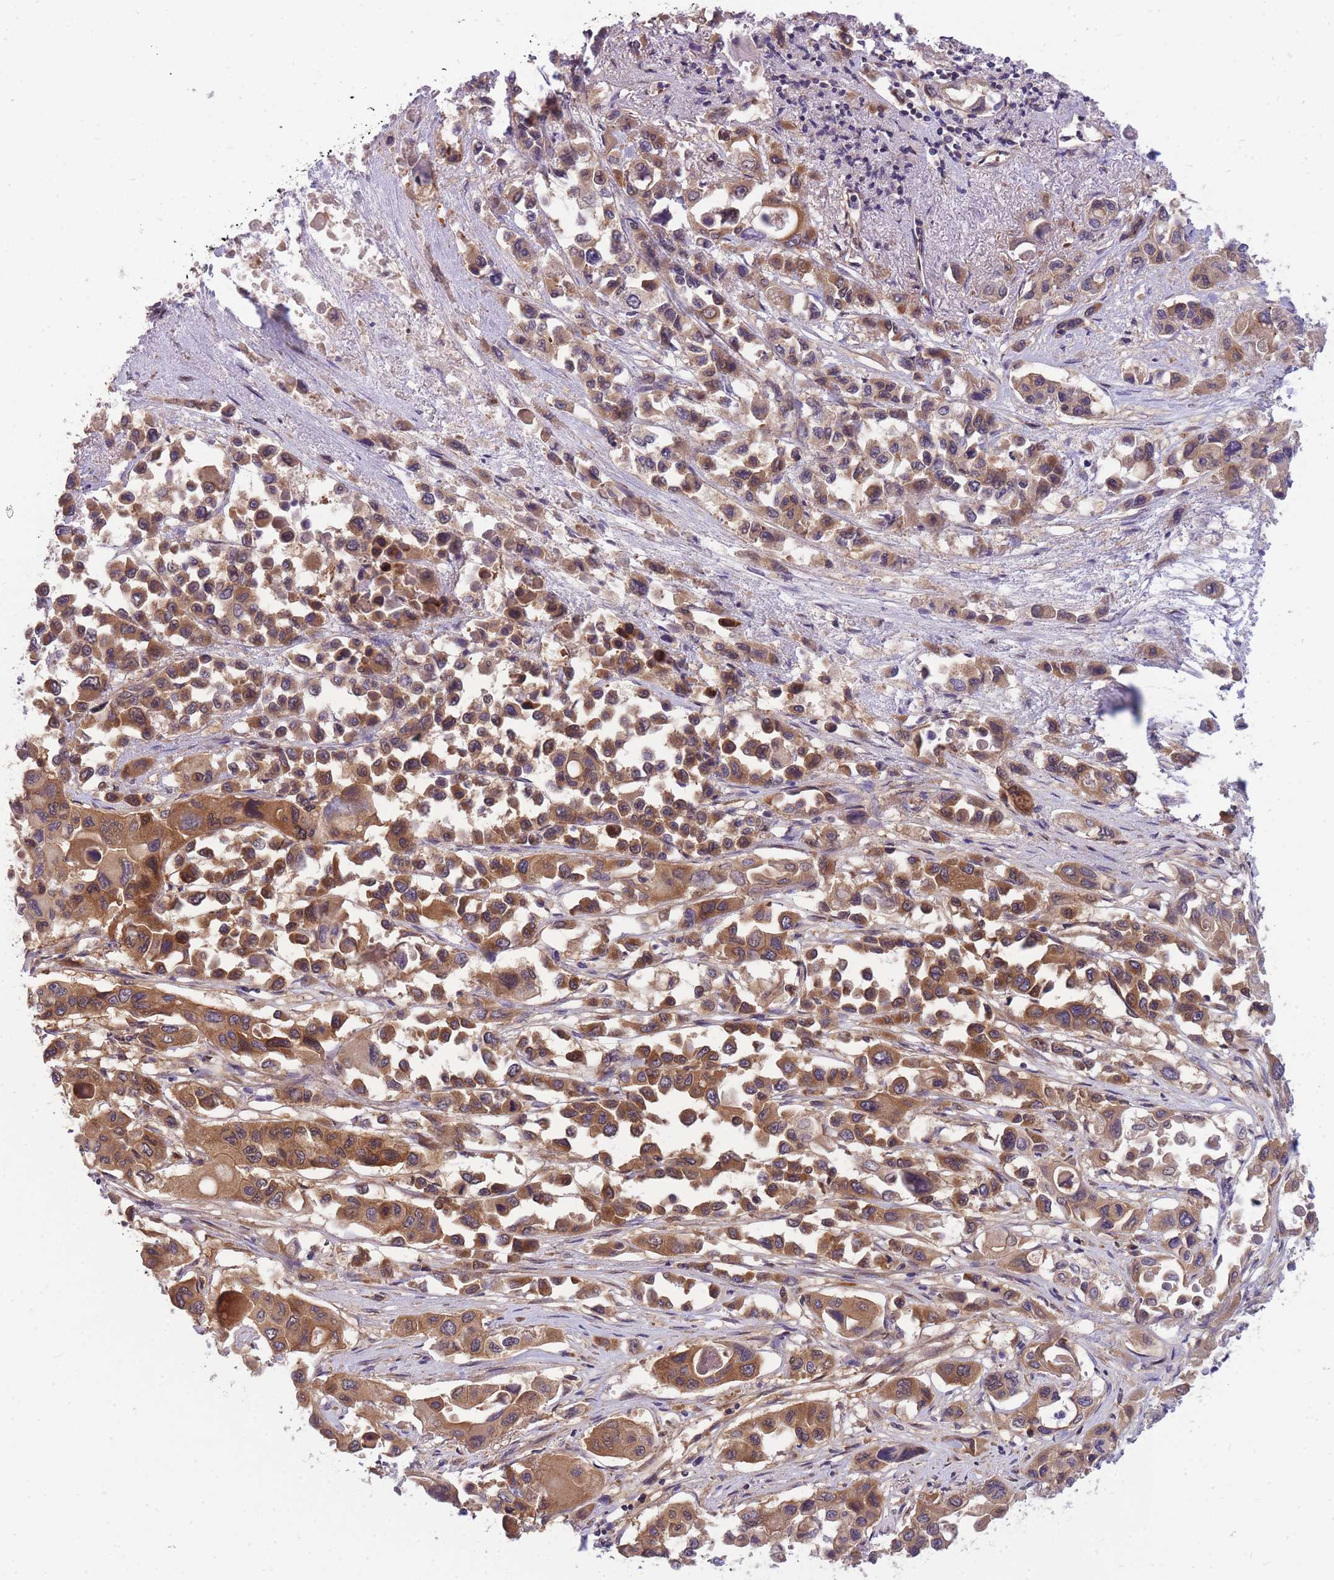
{"staining": {"intensity": "moderate", "quantity": ">75%", "location": "cytoplasmic/membranous"}, "tissue": "pancreatic cancer", "cell_type": "Tumor cells", "image_type": "cancer", "snomed": [{"axis": "morphology", "description": "Adenocarcinoma, NOS"}, {"axis": "topography", "description": "Pancreas"}], "caption": "DAB immunohistochemical staining of adenocarcinoma (pancreatic) demonstrates moderate cytoplasmic/membranous protein positivity in approximately >75% of tumor cells.", "gene": "PFDN6", "patient": {"sex": "male", "age": 92}}